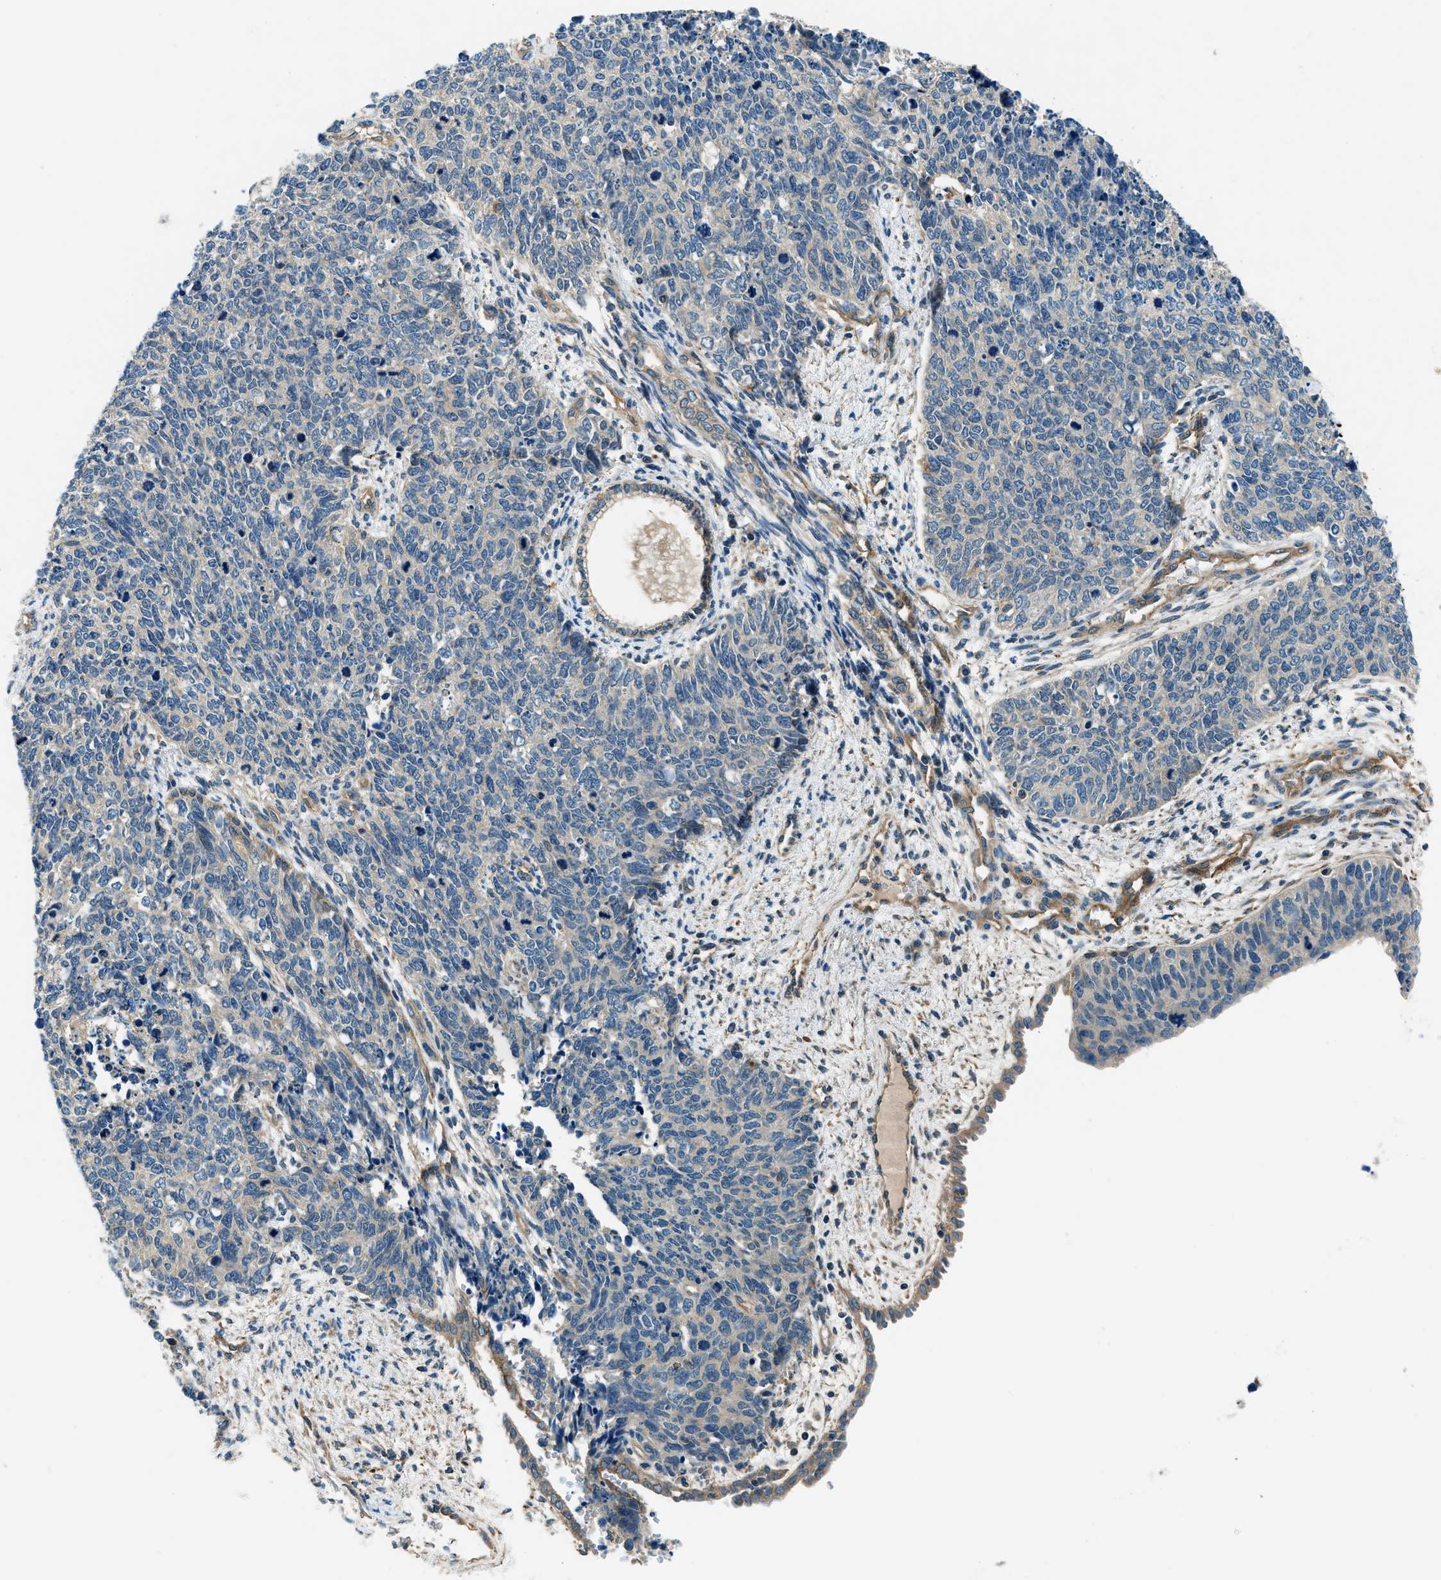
{"staining": {"intensity": "negative", "quantity": "none", "location": "none"}, "tissue": "cervical cancer", "cell_type": "Tumor cells", "image_type": "cancer", "snomed": [{"axis": "morphology", "description": "Squamous cell carcinoma, NOS"}, {"axis": "topography", "description": "Cervix"}], "caption": "Cervical cancer was stained to show a protein in brown. There is no significant expression in tumor cells.", "gene": "SLC19A2", "patient": {"sex": "female", "age": 63}}